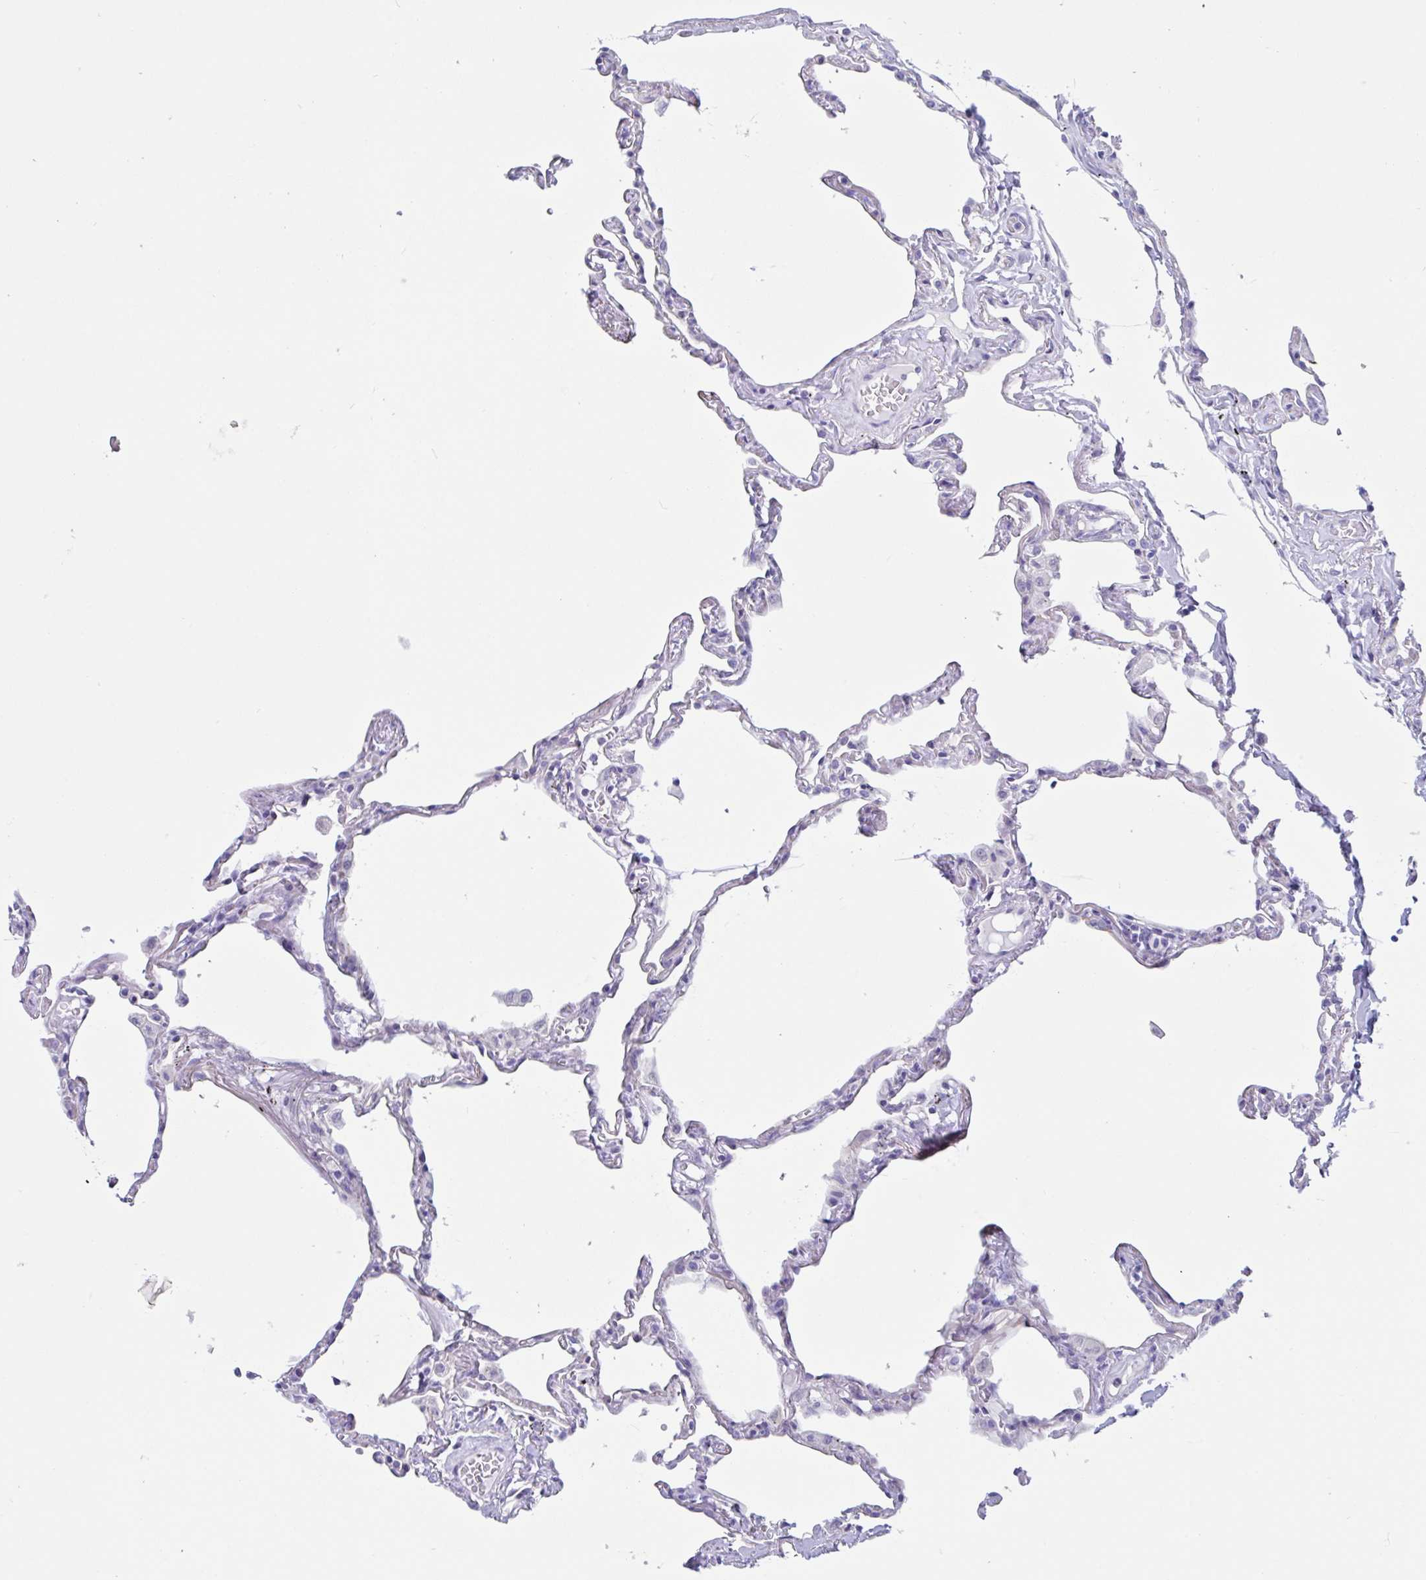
{"staining": {"intensity": "negative", "quantity": "none", "location": "none"}, "tissue": "lung", "cell_type": "Alveolar cells", "image_type": "normal", "snomed": [{"axis": "morphology", "description": "Normal tissue, NOS"}, {"axis": "topography", "description": "Lung"}], "caption": "Immunohistochemistry (IHC) micrograph of benign lung: lung stained with DAB reveals no significant protein staining in alveolar cells.", "gene": "OR6N2", "patient": {"sex": "female", "age": 67}}